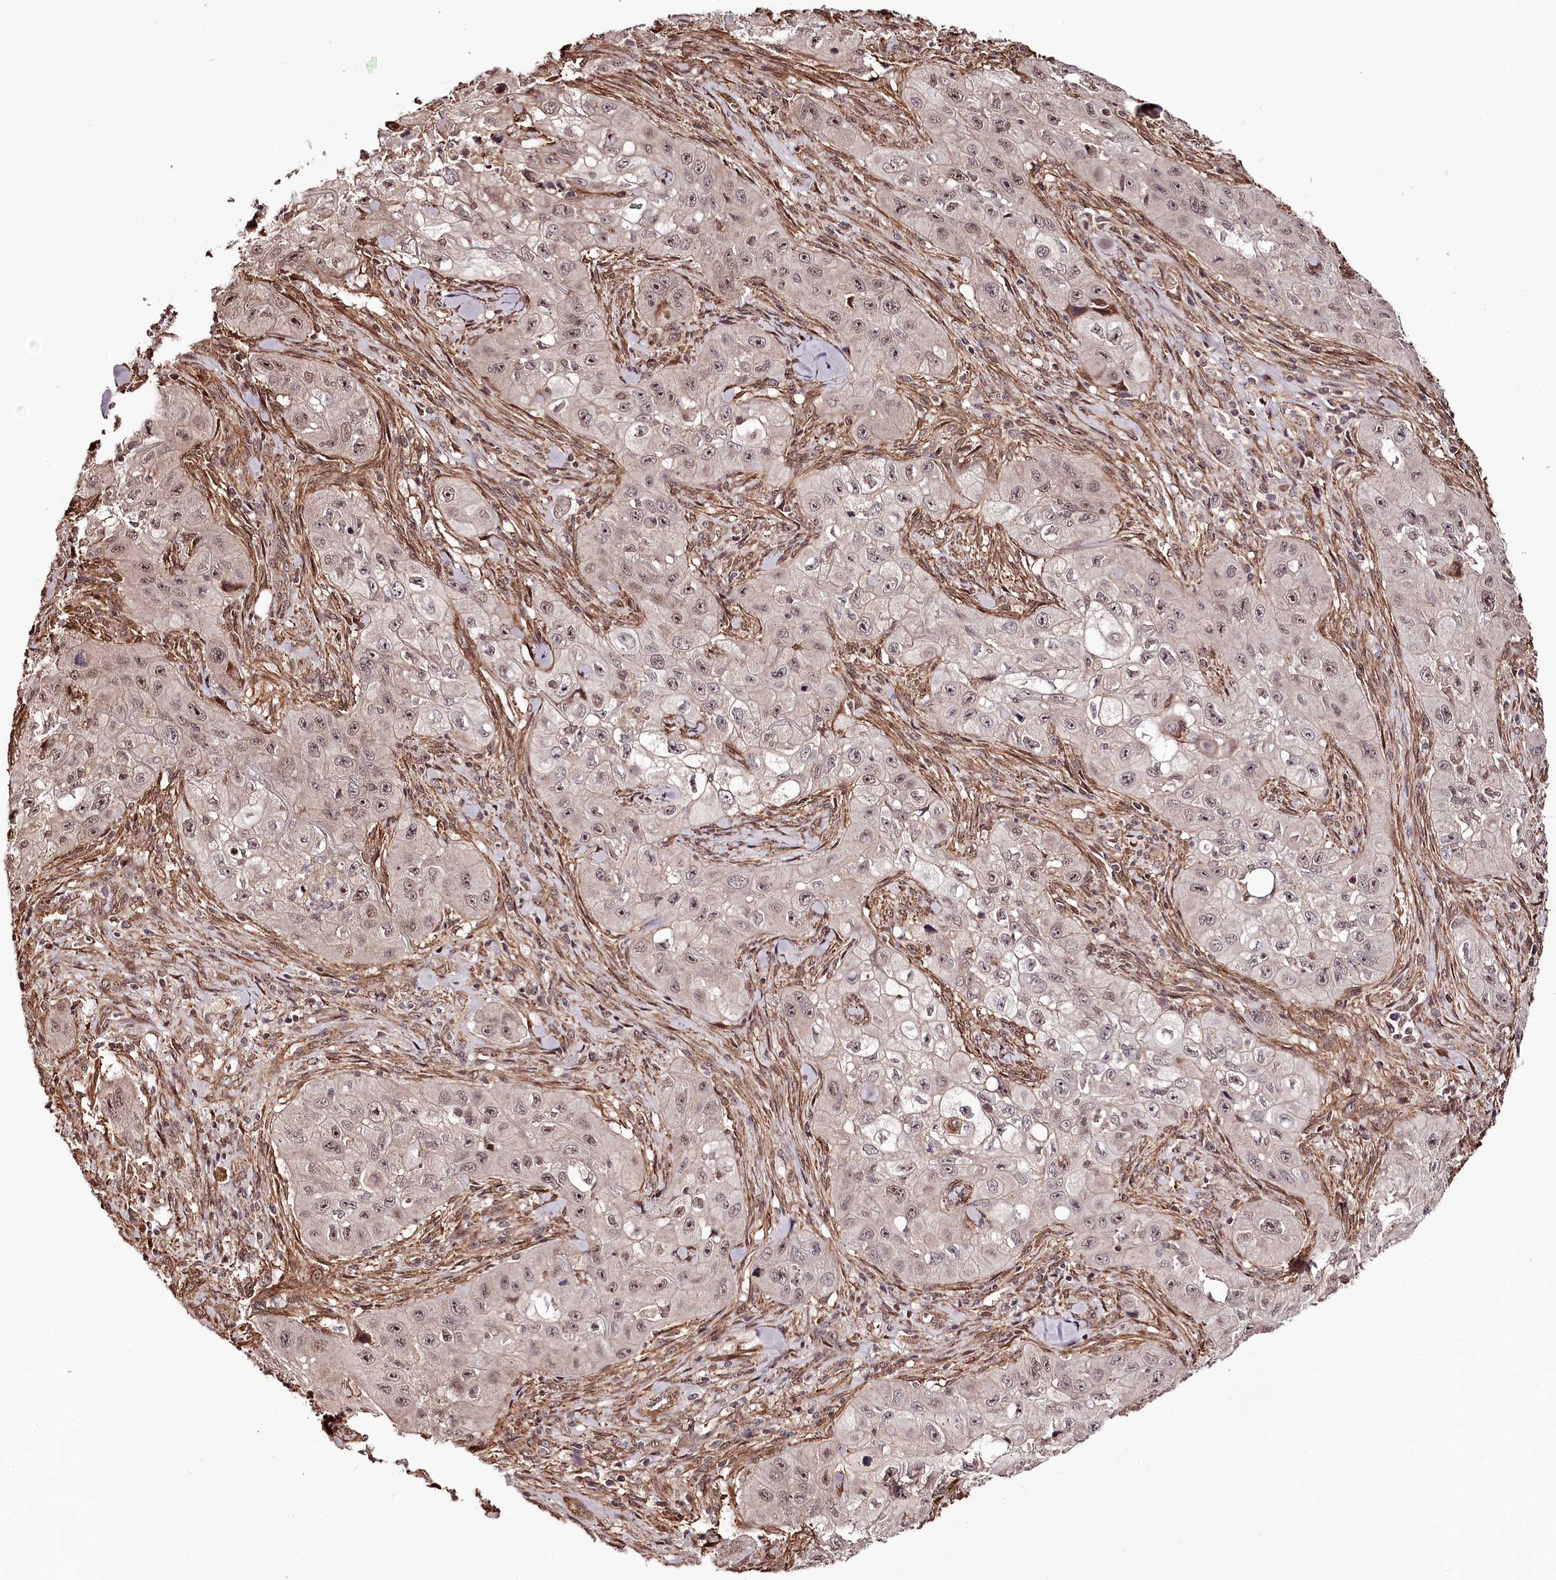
{"staining": {"intensity": "weak", "quantity": "<25%", "location": "nuclear"}, "tissue": "skin cancer", "cell_type": "Tumor cells", "image_type": "cancer", "snomed": [{"axis": "morphology", "description": "Squamous cell carcinoma, NOS"}, {"axis": "topography", "description": "Skin"}, {"axis": "topography", "description": "Subcutis"}], "caption": "Tumor cells are negative for brown protein staining in skin cancer (squamous cell carcinoma).", "gene": "TTC33", "patient": {"sex": "male", "age": 73}}